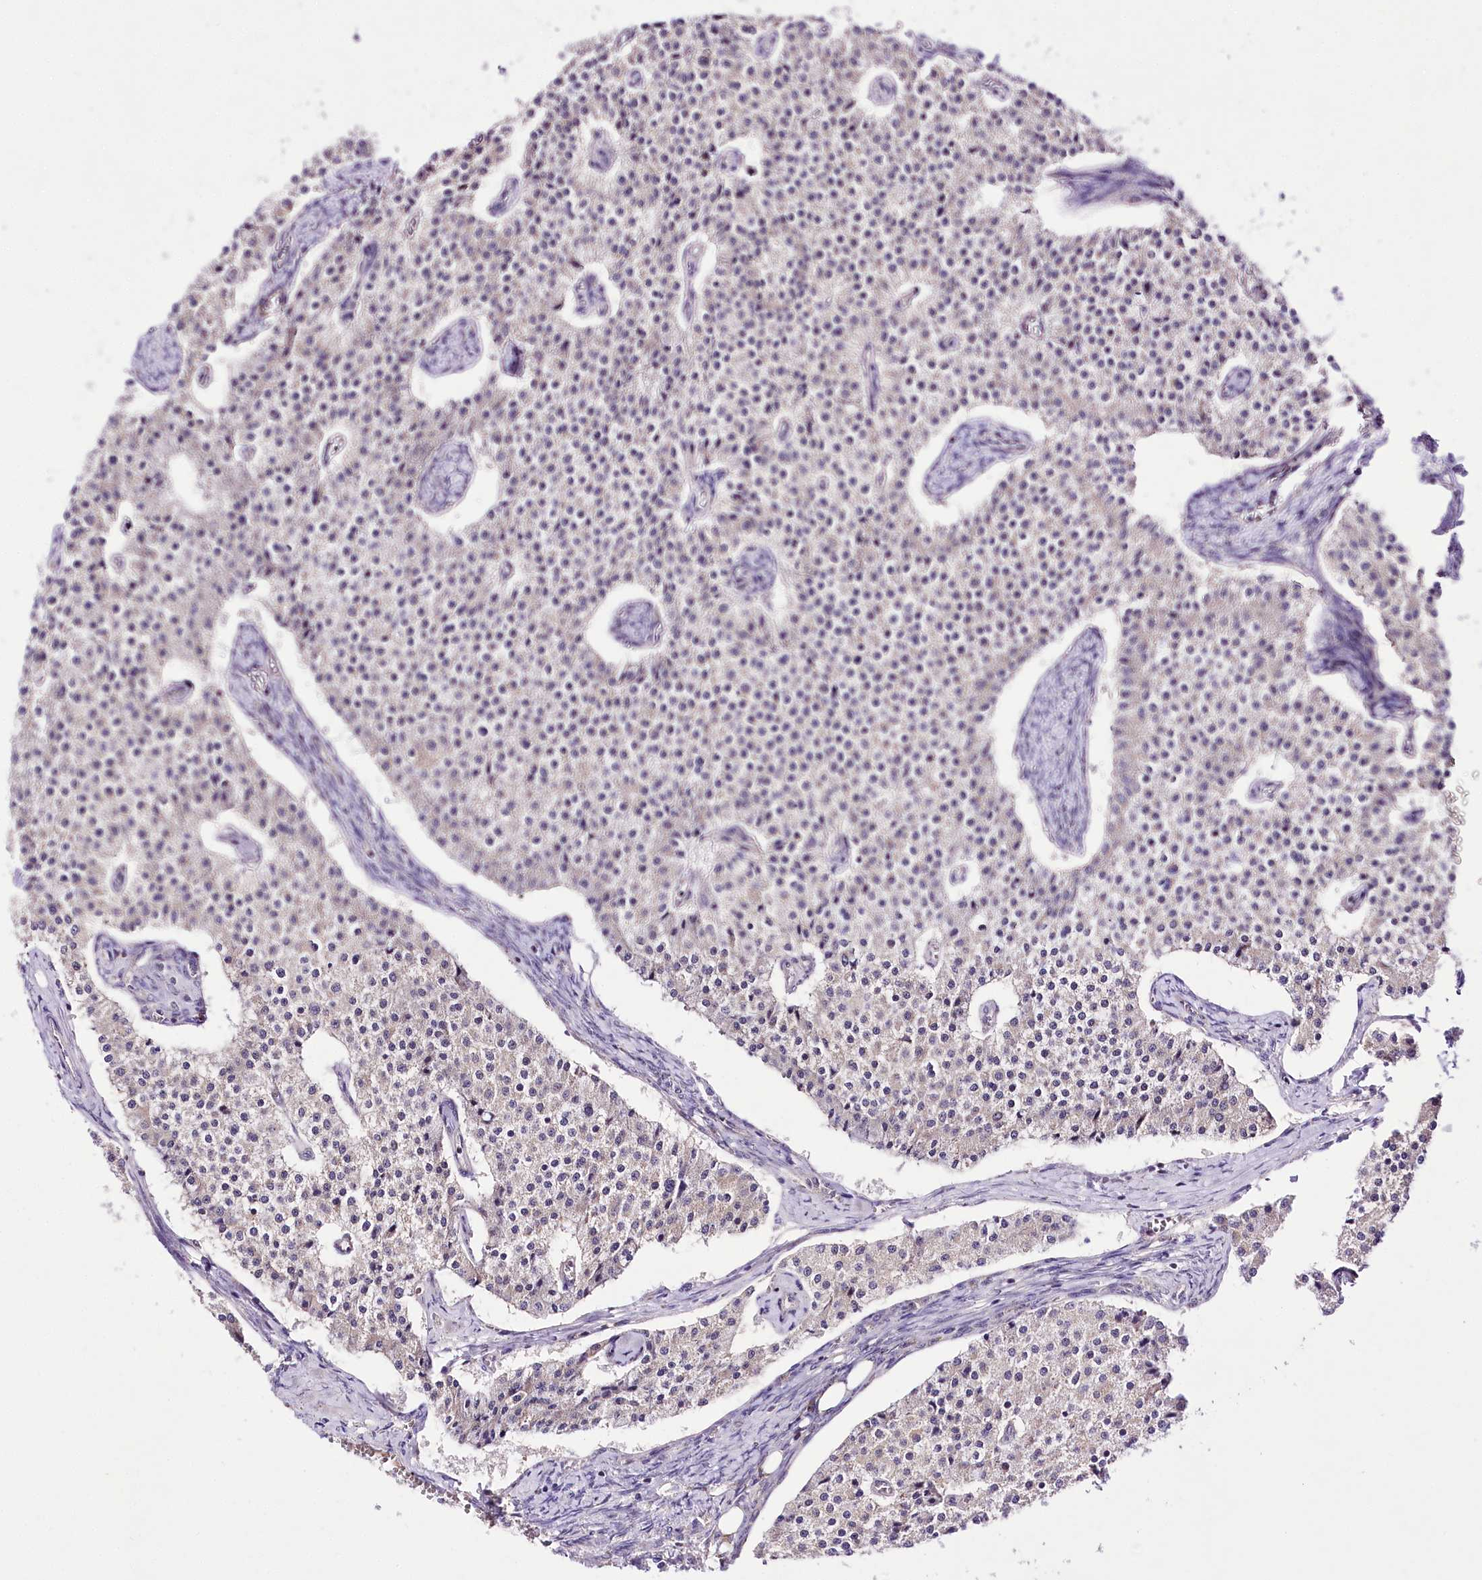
{"staining": {"intensity": "negative", "quantity": "none", "location": "none"}, "tissue": "carcinoid", "cell_type": "Tumor cells", "image_type": "cancer", "snomed": [{"axis": "morphology", "description": "Carcinoid, malignant, NOS"}, {"axis": "topography", "description": "Colon"}], "caption": "Immunohistochemistry (IHC) of human carcinoid exhibits no expression in tumor cells.", "gene": "ATE1", "patient": {"sex": "female", "age": 52}}